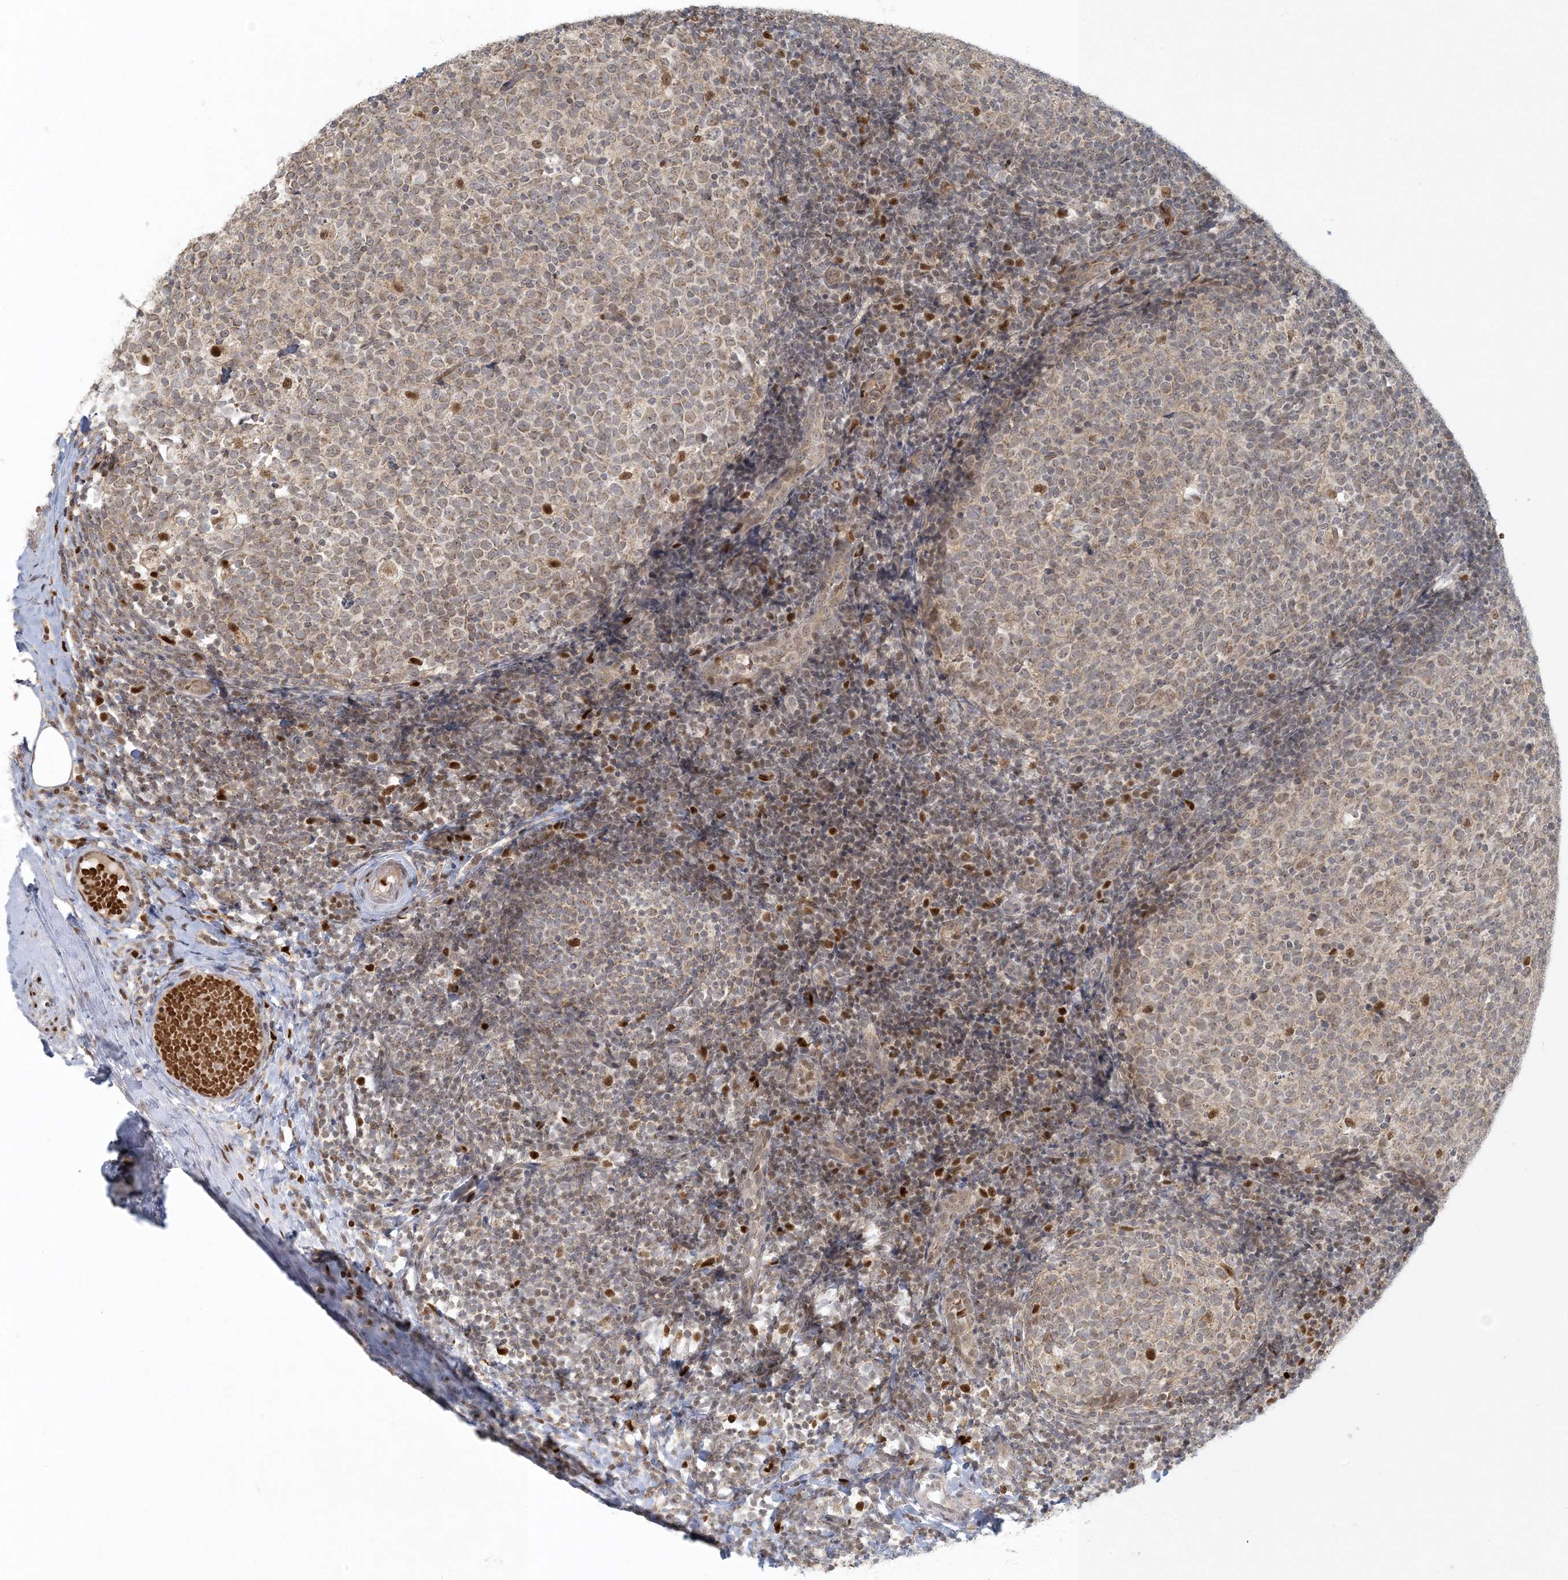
{"staining": {"intensity": "moderate", "quantity": "<25%", "location": "nuclear"}, "tissue": "tonsil", "cell_type": "Germinal center cells", "image_type": "normal", "snomed": [{"axis": "morphology", "description": "Normal tissue, NOS"}, {"axis": "topography", "description": "Tonsil"}], "caption": "Benign tonsil shows moderate nuclear staining in approximately <25% of germinal center cells Immunohistochemistry stains the protein in brown and the nuclei are stained blue..", "gene": "CTDNEP1", "patient": {"sex": "female", "age": 19}}